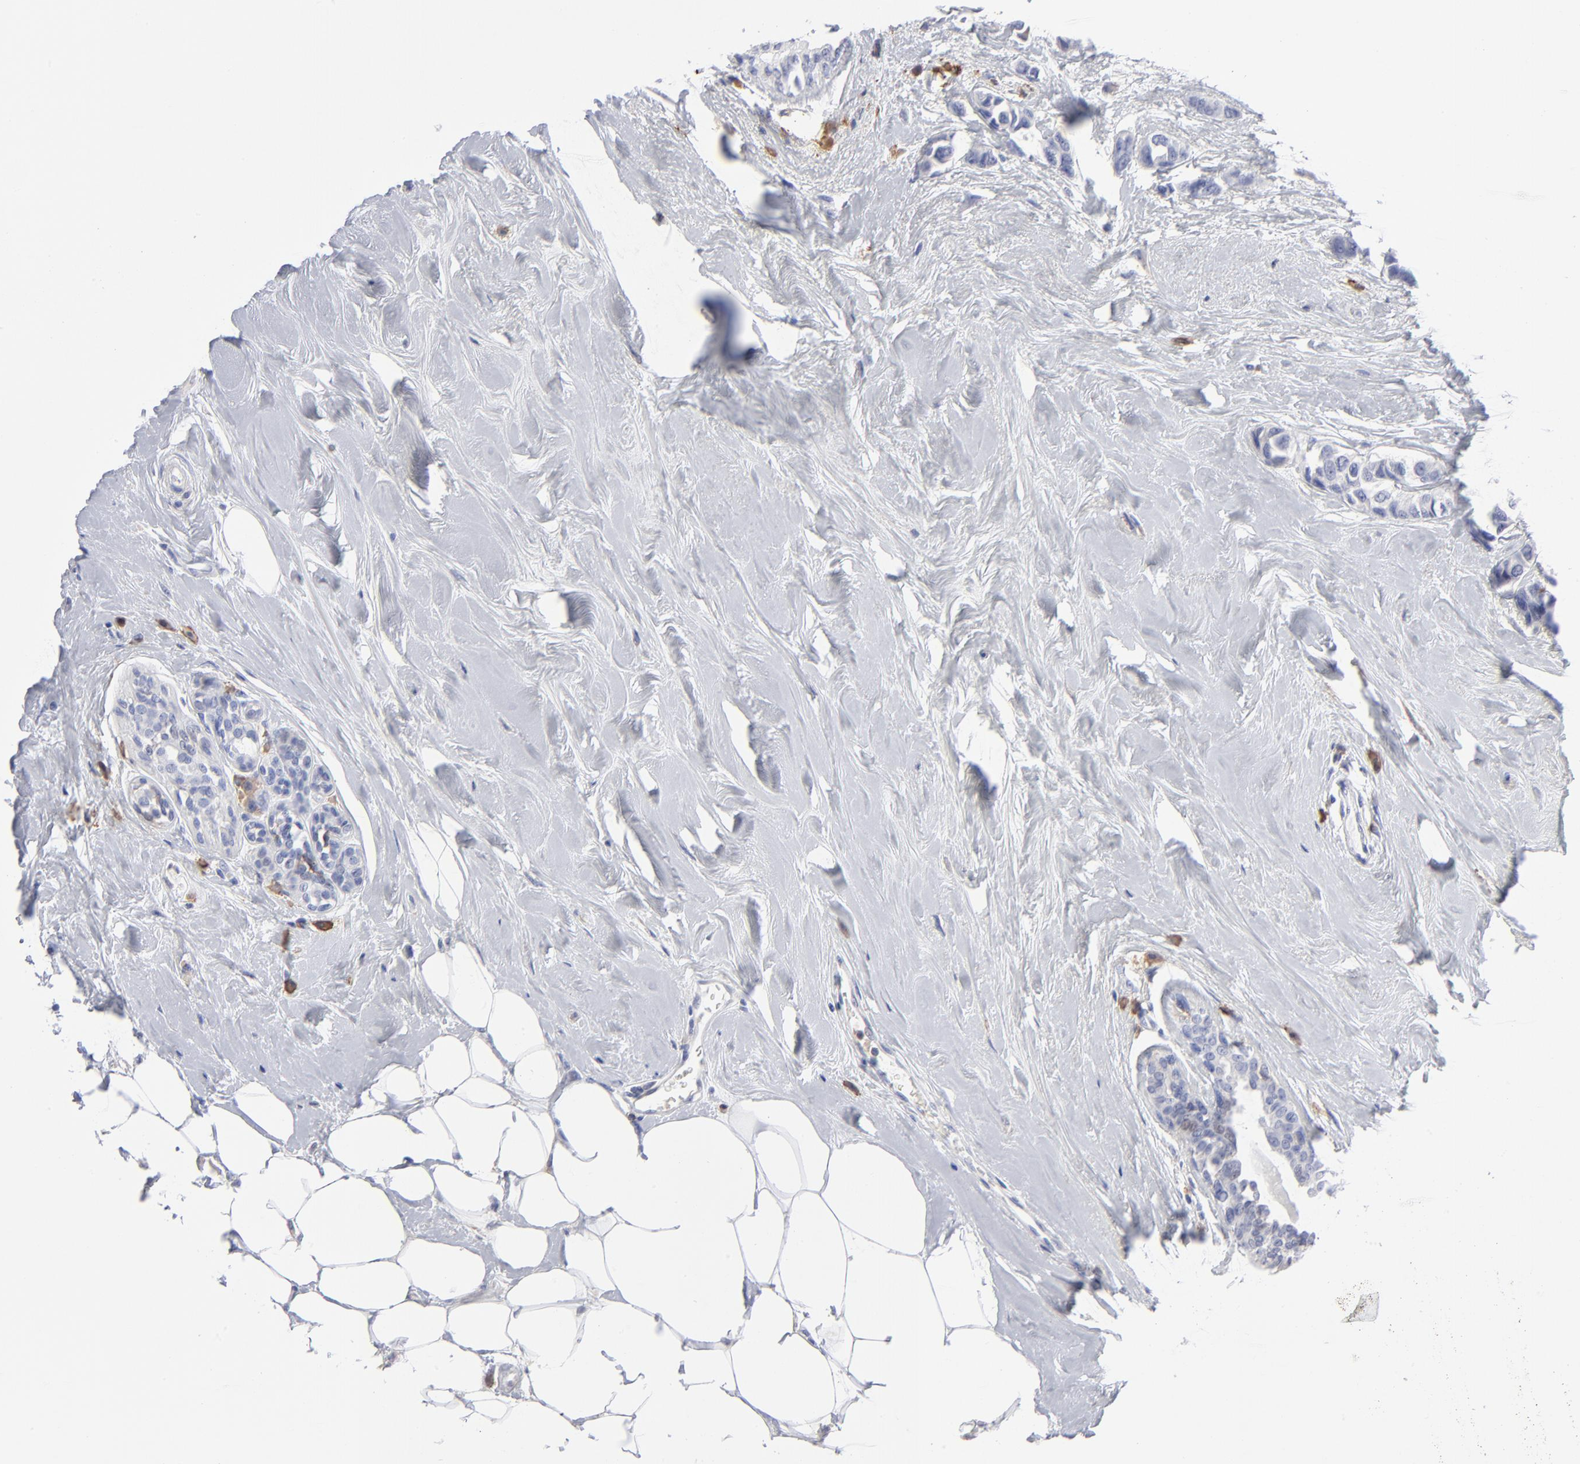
{"staining": {"intensity": "negative", "quantity": "none", "location": "none"}, "tissue": "breast cancer", "cell_type": "Tumor cells", "image_type": "cancer", "snomed": [{"axis": "morphology", "description": "Duct carcinoma"}, {"axis": "topography", "description": "Breast"}], "caption": "A photomicrograph of human breast cancer is negative for staining in tumor cells.", "gene": "LAT2", "patient": {"sex": "female", "age": 51}}